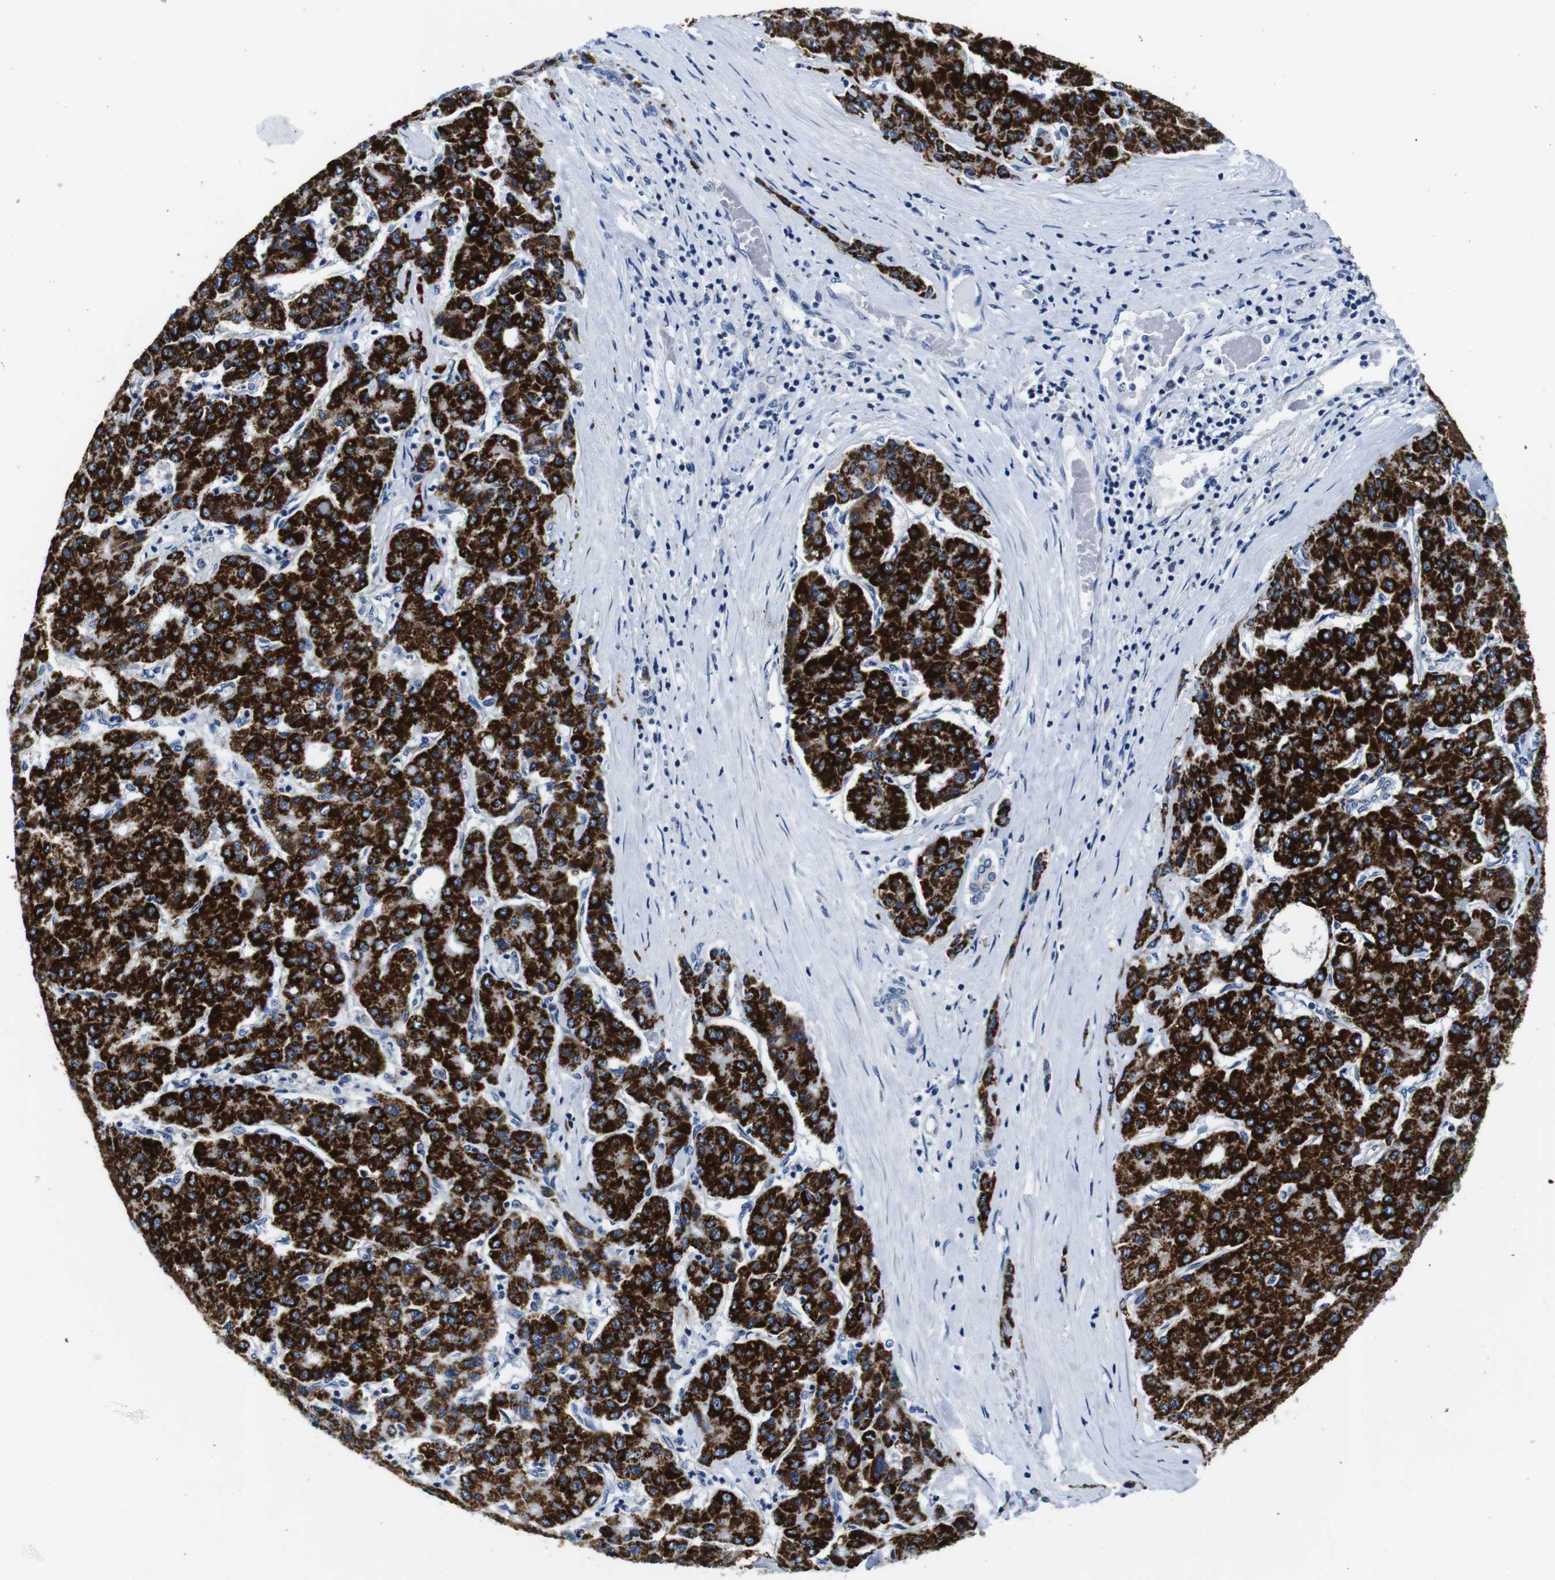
{"staining": {"intensity": "strong", "quantity": ">75%", "location": "cytoplasmic/membranous"}, "tissue": "liver cancer", "cell_type": "Tumor cells", "image_type": "cancer", "snomed": [{"axis": "morphology", "description": "Carcinoma, Hepatocellular, NOS"}, {"axis": "topography", "description": "Liver"}], "caption": "A micrograph of human liver hepatocellular carcinoma stained for a protein reveals strong cytoplasmic/membranous brown staining in tumor cells.", "gene": "SNX19", "patient": {"sex": "male", "age": 65}}